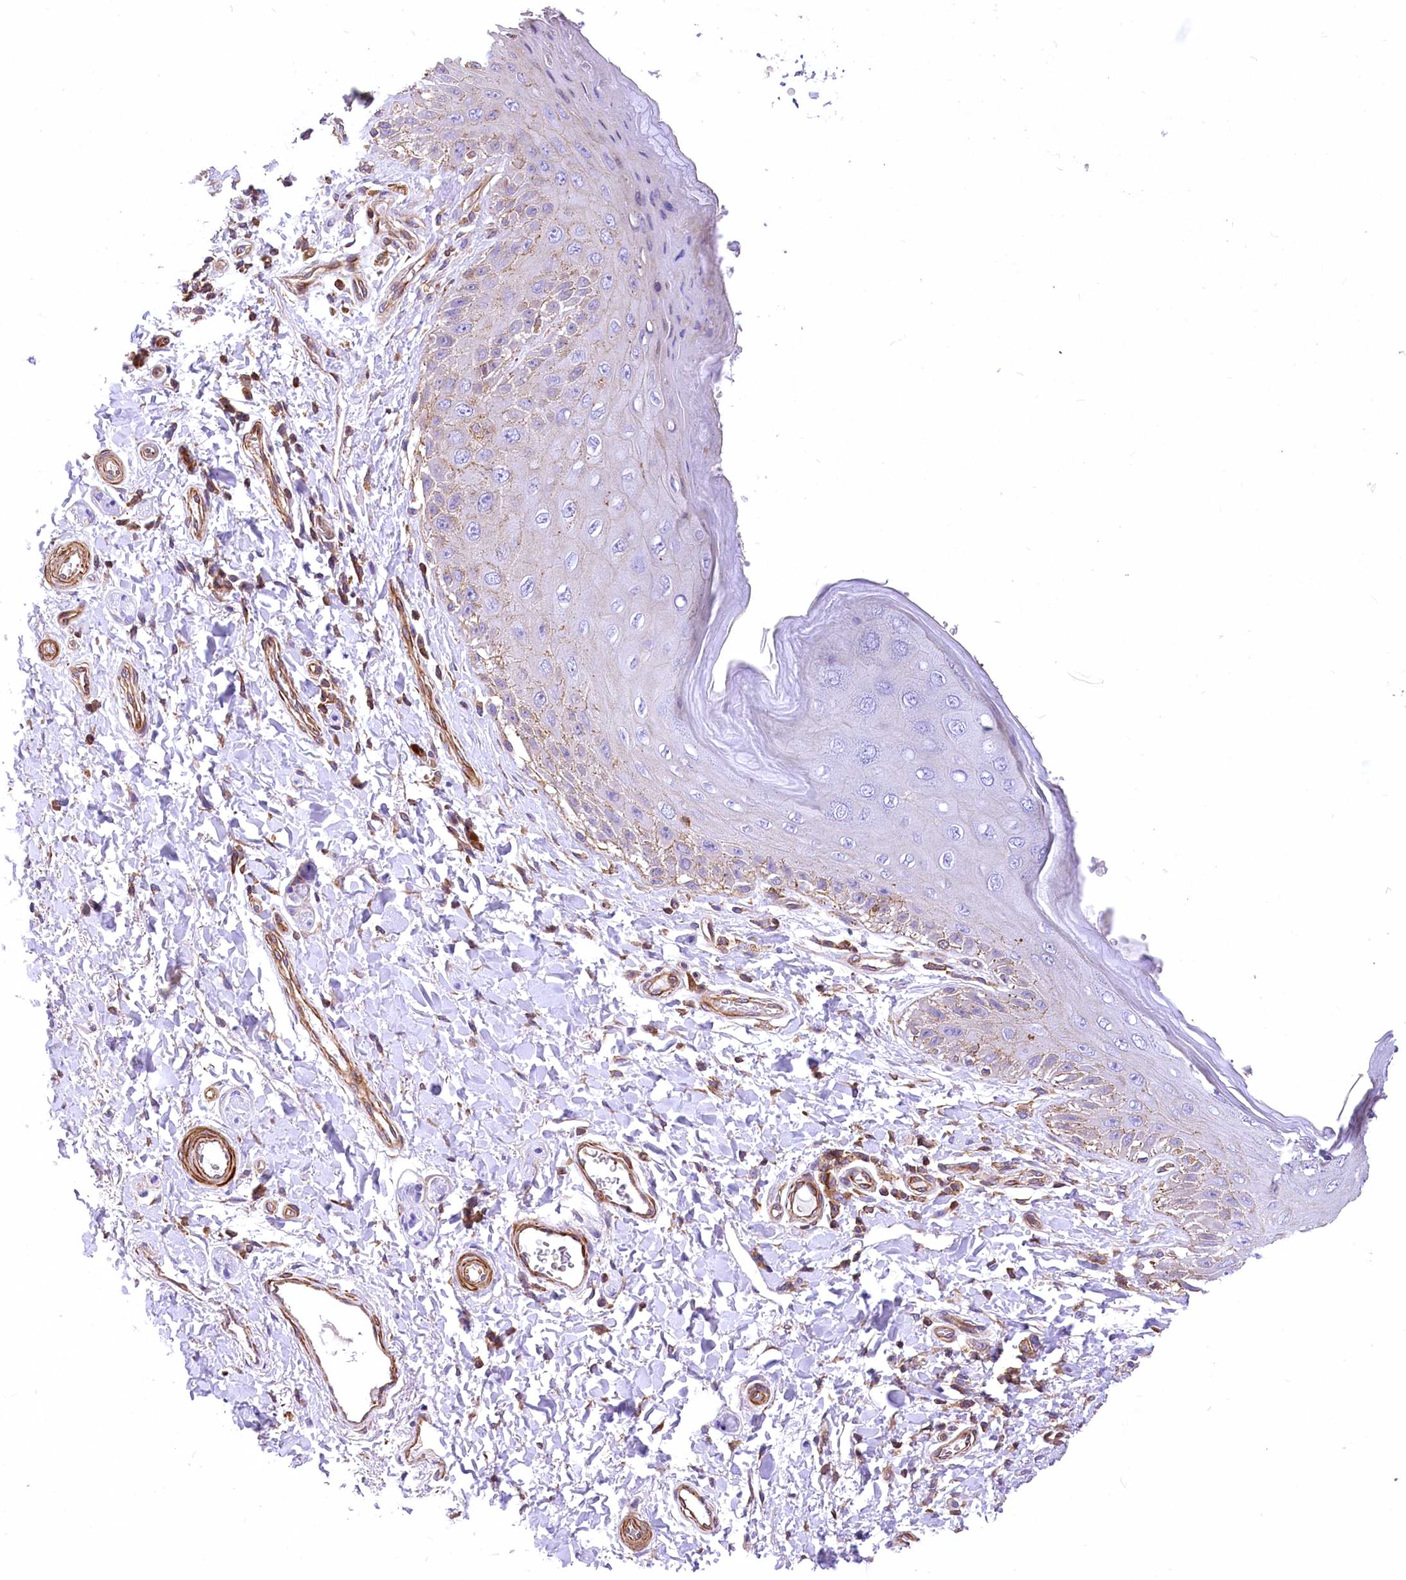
{"staining": {"intensity": "weak", "quantity": "<25%", "location": "cytoplasmic/membranous"}, "tissue": "skin", "cell_type": "Epidermal cells", "image_type": "normal", "snomed": [{"axis": "morphology", "description": "Normal tissue, NOS"}, {"axis": "topography", "description": "Anal"}], "caption": "This is an immunohistochemistry (IHC) micrograph of normal skin. There is no expression in epidermal cells.", "gene": "DPP3", "patient": {"sex": "male", "age": 44}}